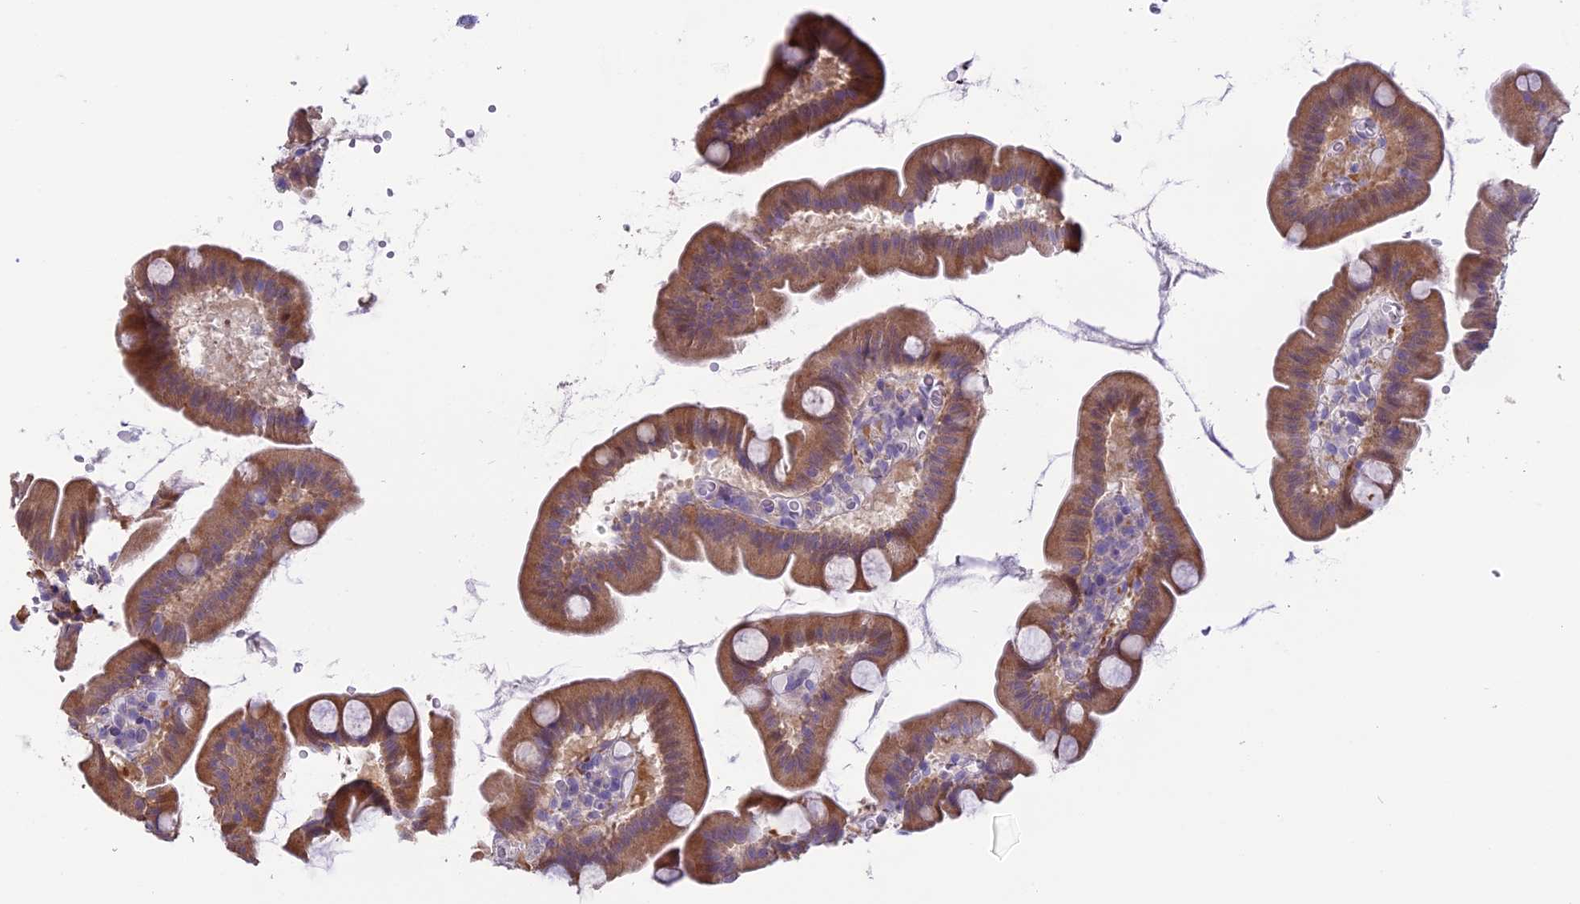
{"staining": {"intensity": "moderate", "quantity": ">75%", "location": "cytoplasmic/membranous"}, "tissue": "small intestine", "cell_type": "Glandular cells", "image_type": "normal", "snomed": [{"axis": "morphology", "description": "Normal tissue, NOS"}, {"axis": "topography", "description": "Small intestine"}], "caption": "Small intestine stained with a brown dye demonstrates moderate cytoplasmic/membranous positive expression in approximately >75% of glandular cells.", "gene": "ARHGEF37", "patient": {"sex": "female", "age": 68}}